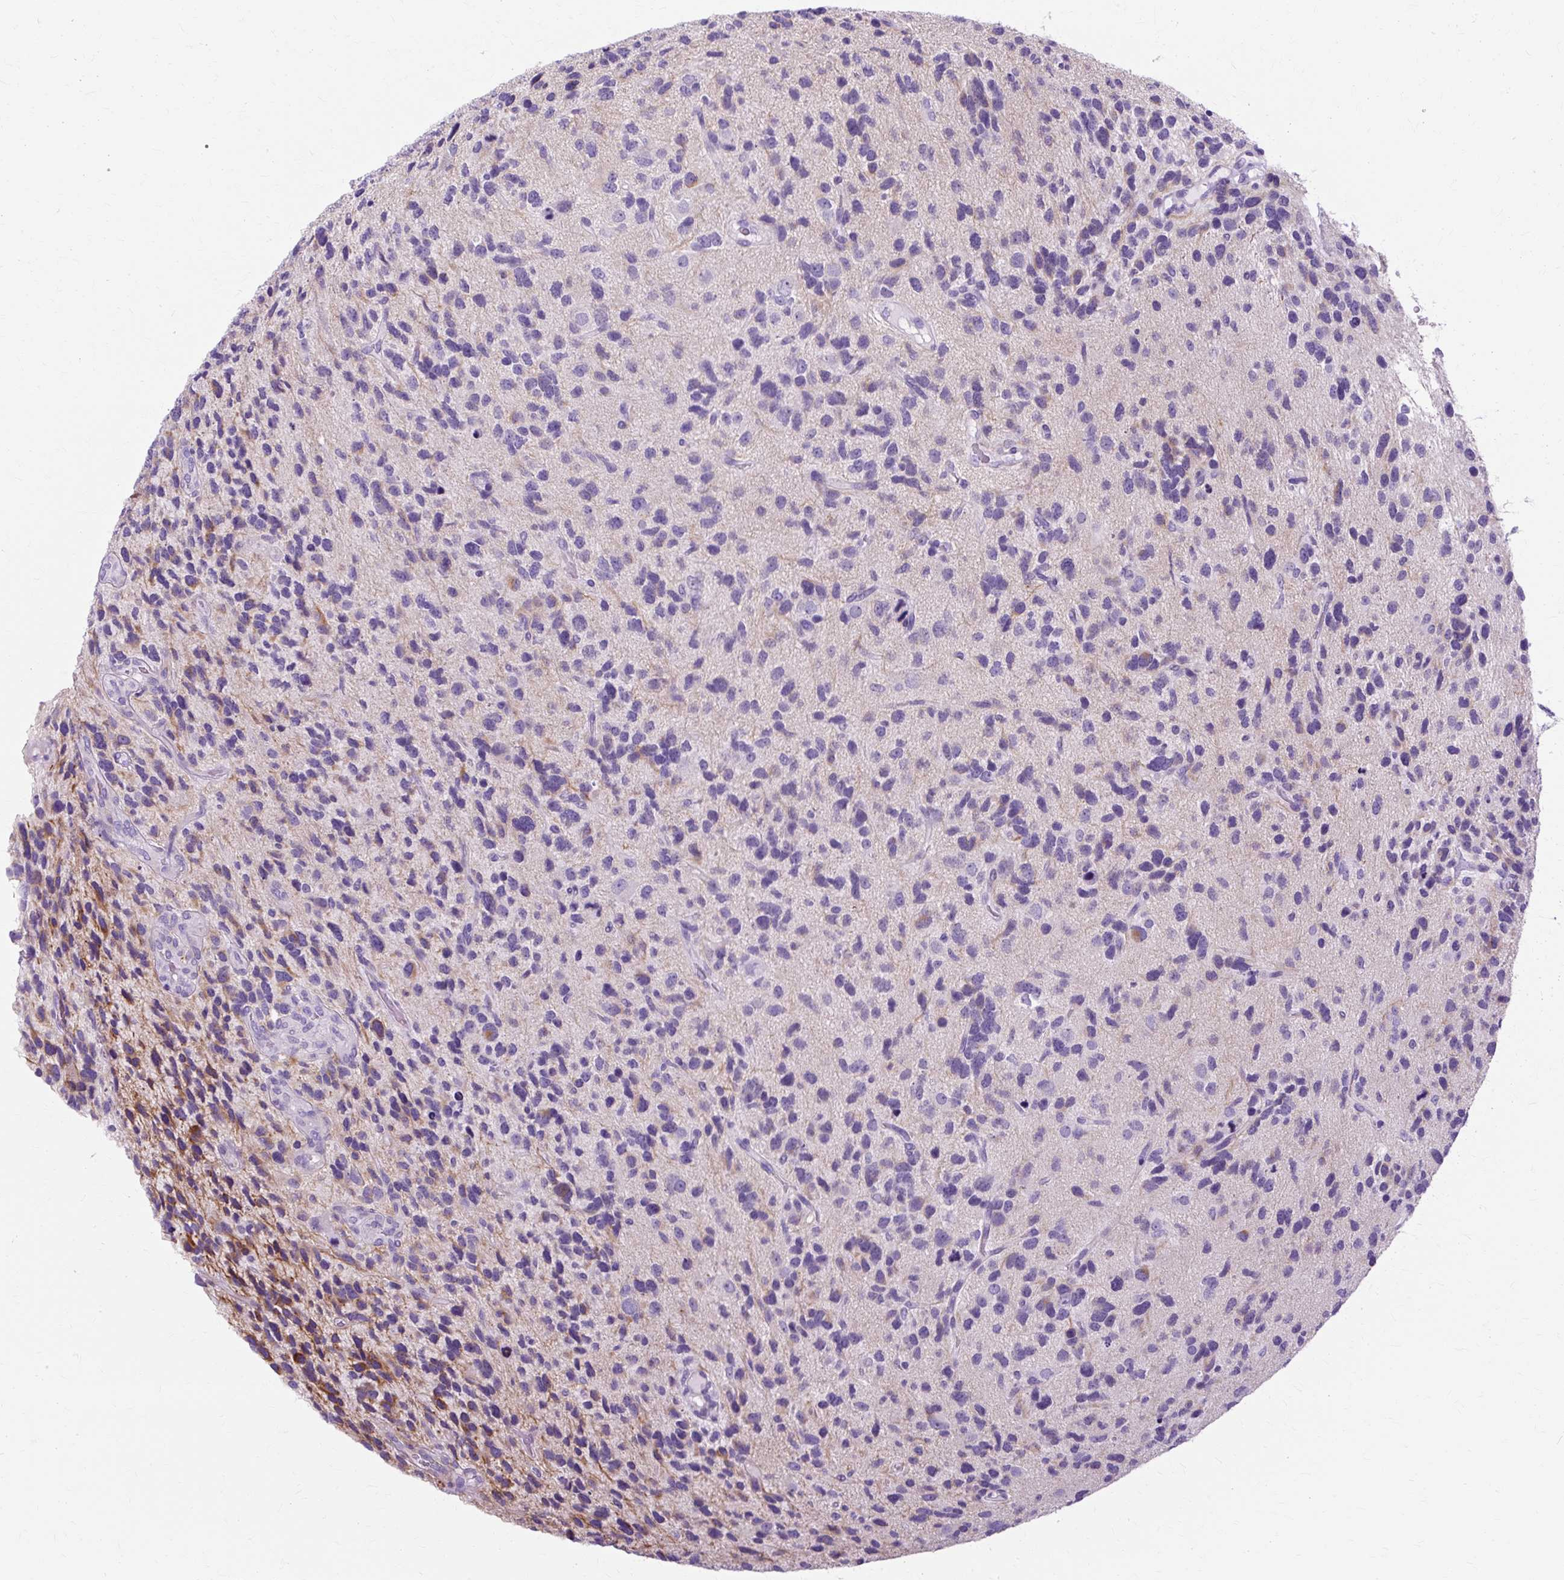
{"staining": {"intensity": "negative", "quantity": "none", "location": "none"}, "tissue": "glioma", "cell_type": "Tumor cells", "image_type": "cancer", "snomed": [{"axis": "morphology", "description": "Glioma, malignant, High grade"}, {"axis": "topography", "description": "Brain"}], "caption": "The photomicrograph shows no staining of tumor cells in malignant glioma (high-grade).", "gene": "TMEM89", "patient": {"sex": "female", "age": 58}}